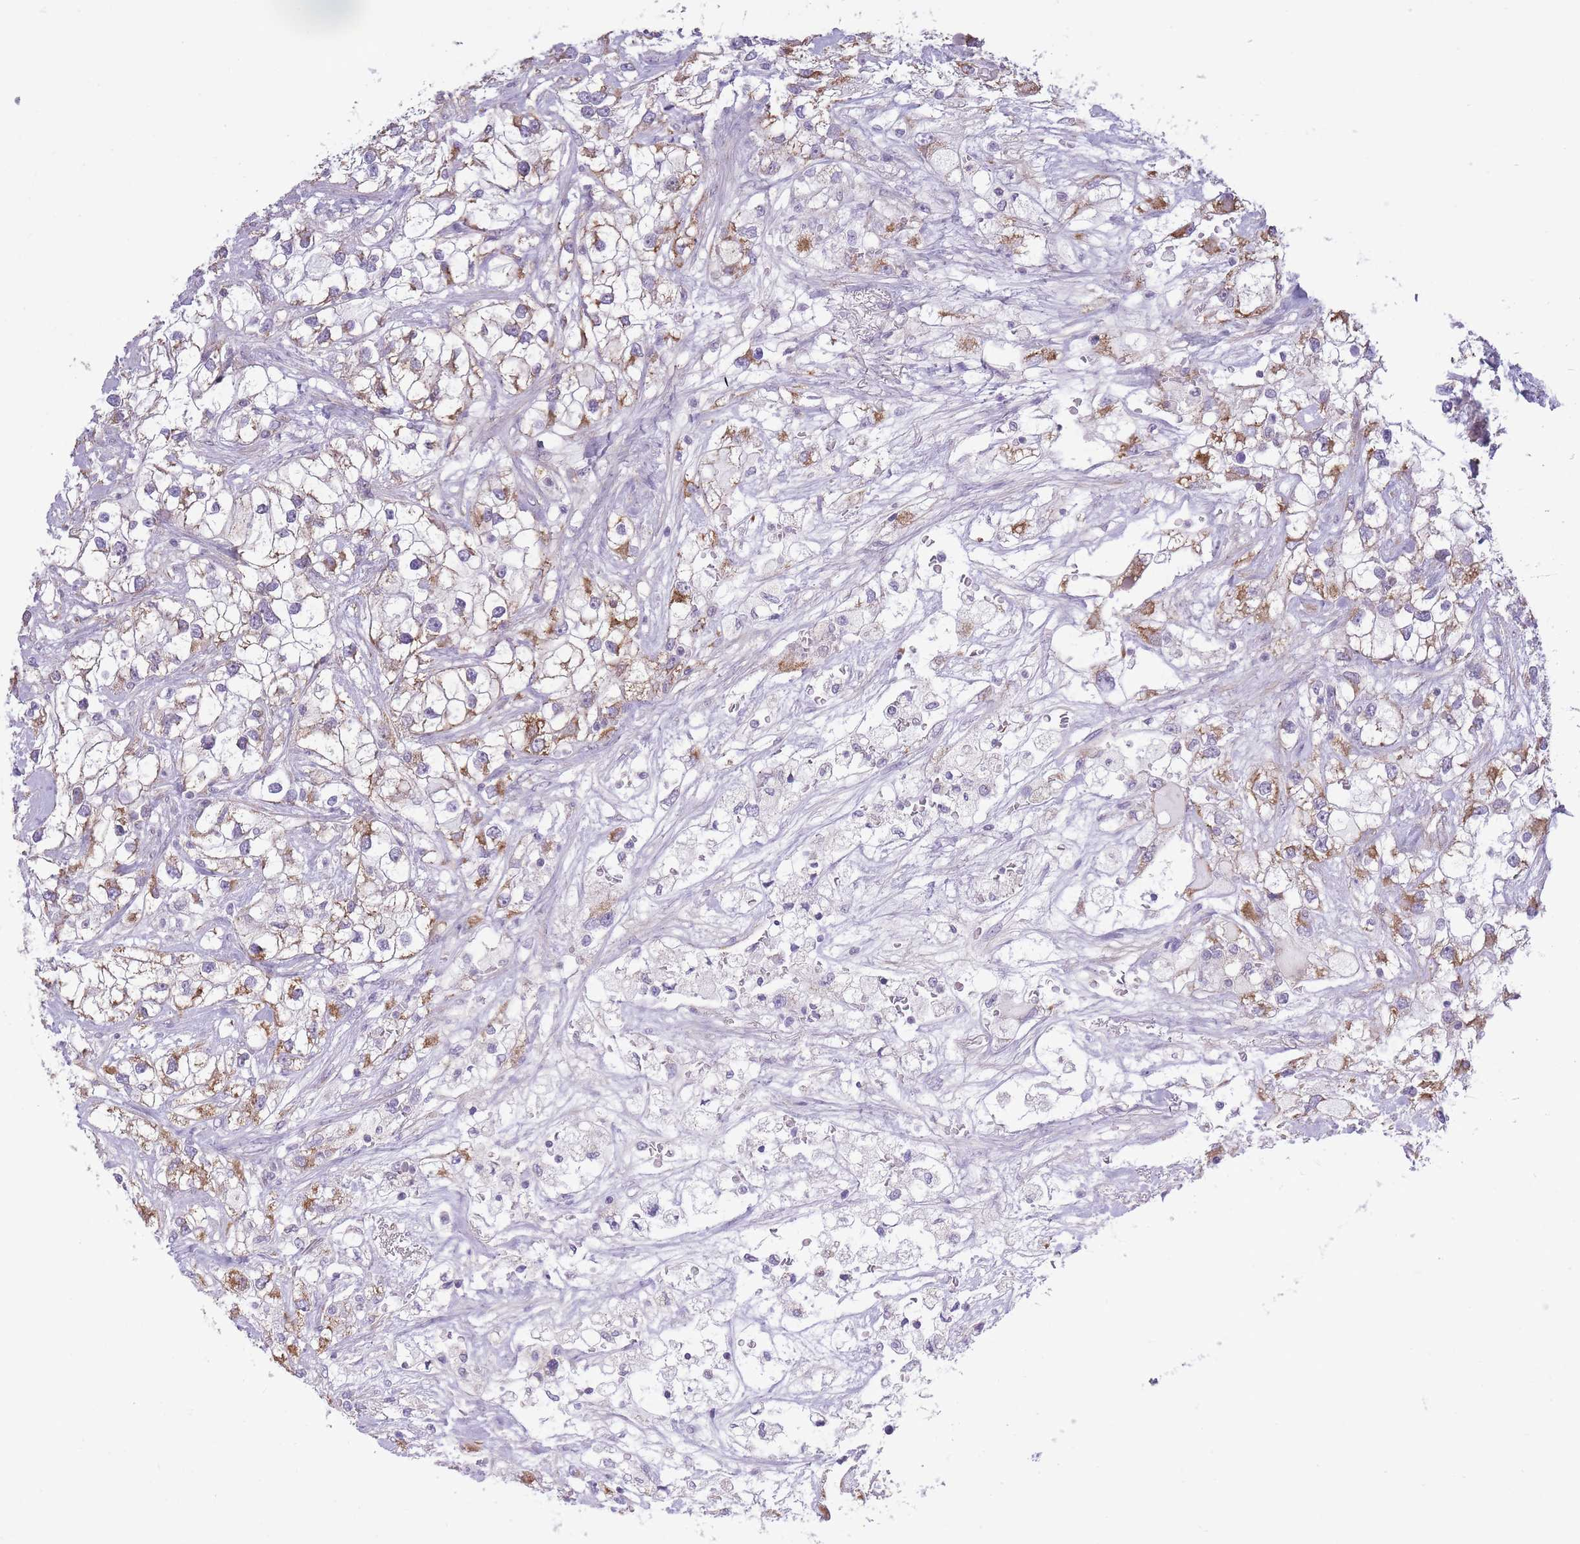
{"staining": {"intensity": "moderate", "quantity": ">75%", "location": "cytoplasmic/membranous"}, "tissue": "renal cancer", "cell_type": "Tumor cells", "image_type": "cancer", "snomed": [{"axis": "morphology", "description": "Adenocarcinoma, NOS"}, {"axis": "topography", "description": "Kidney"}], "caption": "Immunohistochemical staining of adenocarcinoma (renal) exhibits medium levels of moderate cytoplasmic/membranous staining in approximately >75% of tumor cells.", "gene": "ZBTB24", "patient": {"sex": "male", "age": 59}}